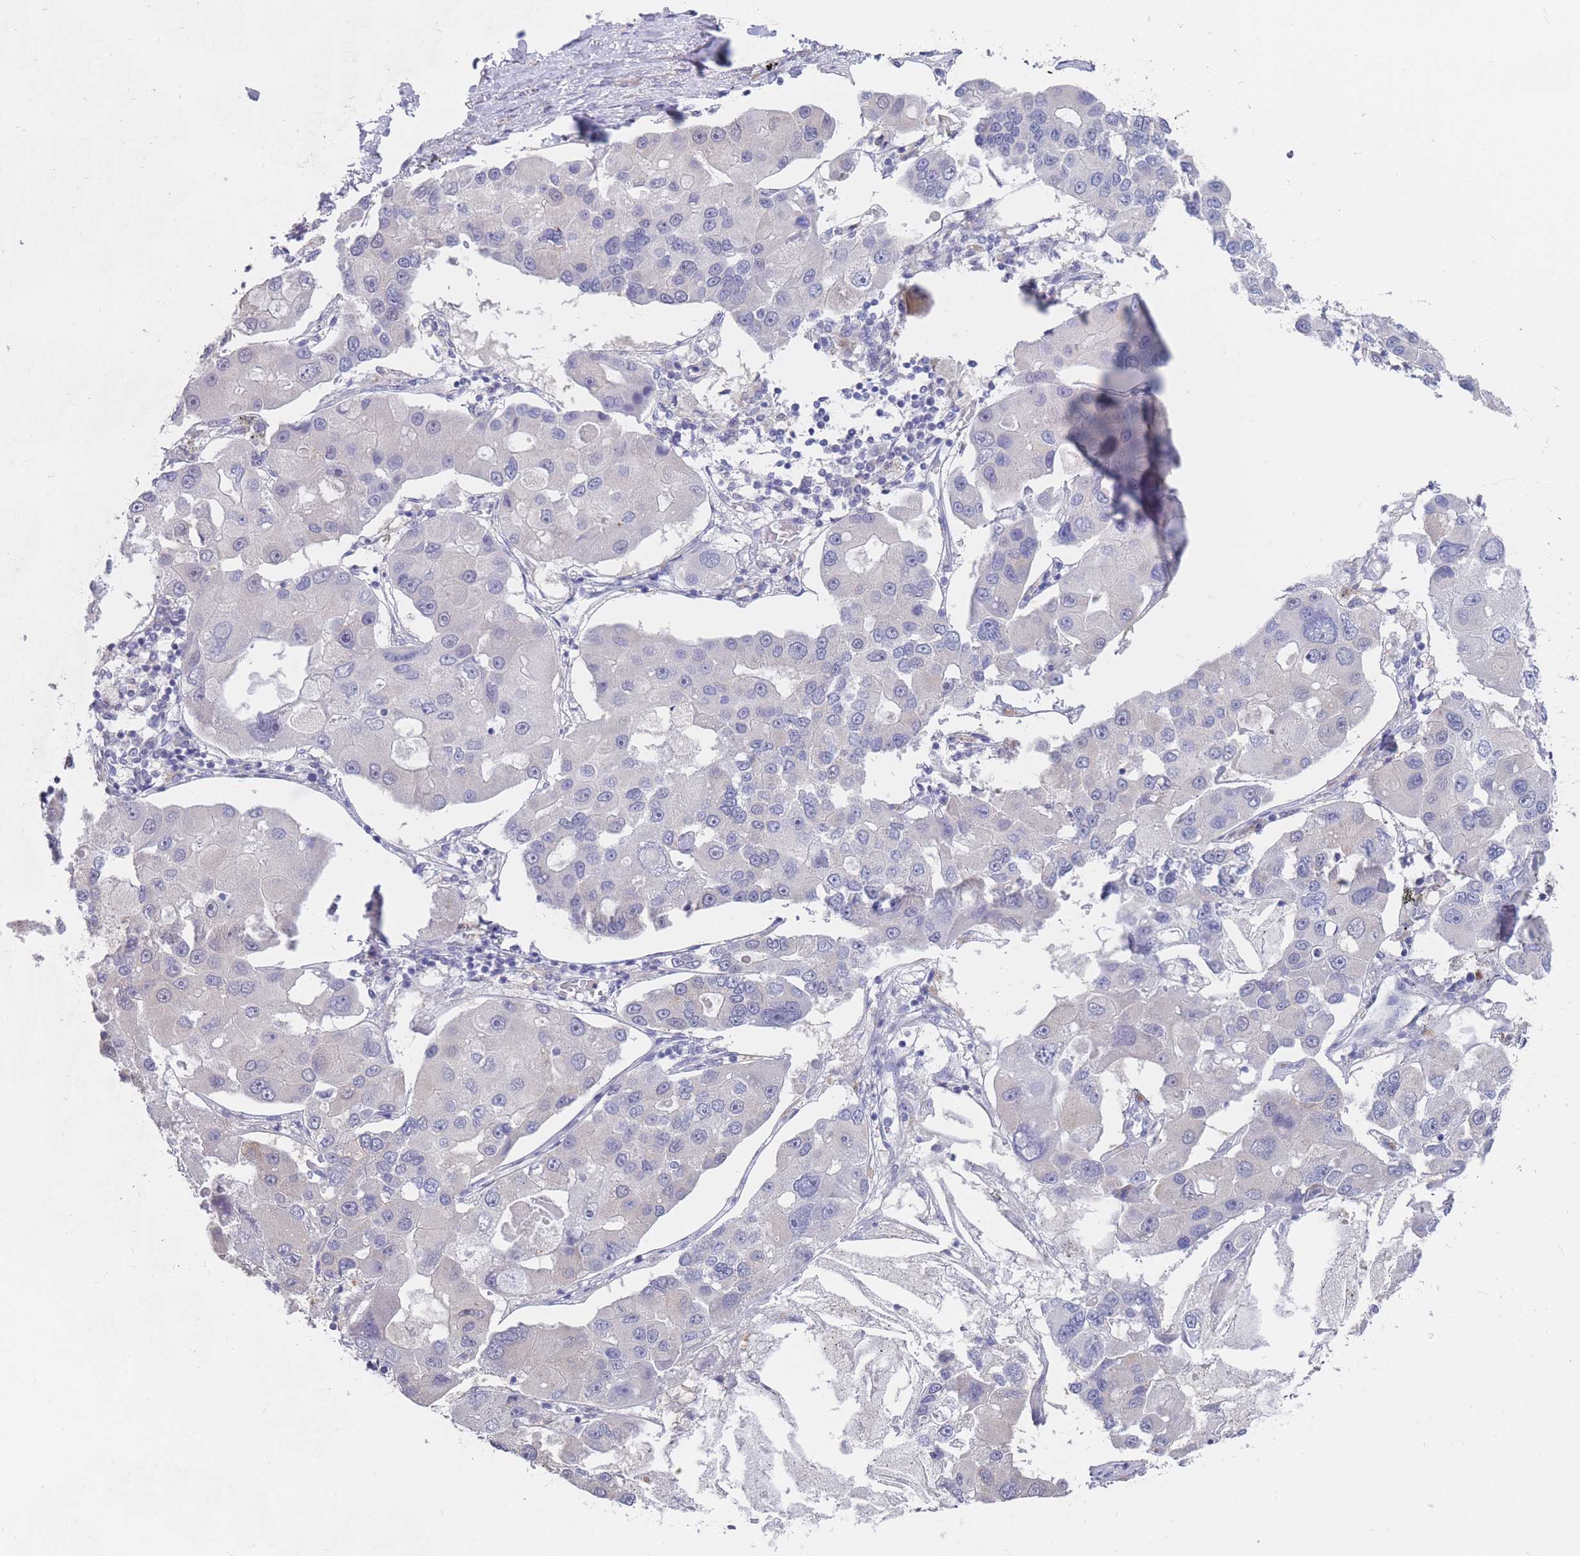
{"staining": {"intensity": "negative", "quantity": "none", "location": "none"}, "tissue": "lung cancer", "cell_type": "Tumor cells", "image_type": "cancer", "snomed": [{"axis": "morphology", "description": "Adenocarcinoma, NOS"}, {"axis": "topography", "description": "Lung"}], "caption": "DAB (3,3'-diaminobenzidine) immunohistochemical staining of lung cancer displays no significant expression in tumor cells.", "gene": "CYP51A1", "patient": {"sex": "female", "age": 54}}